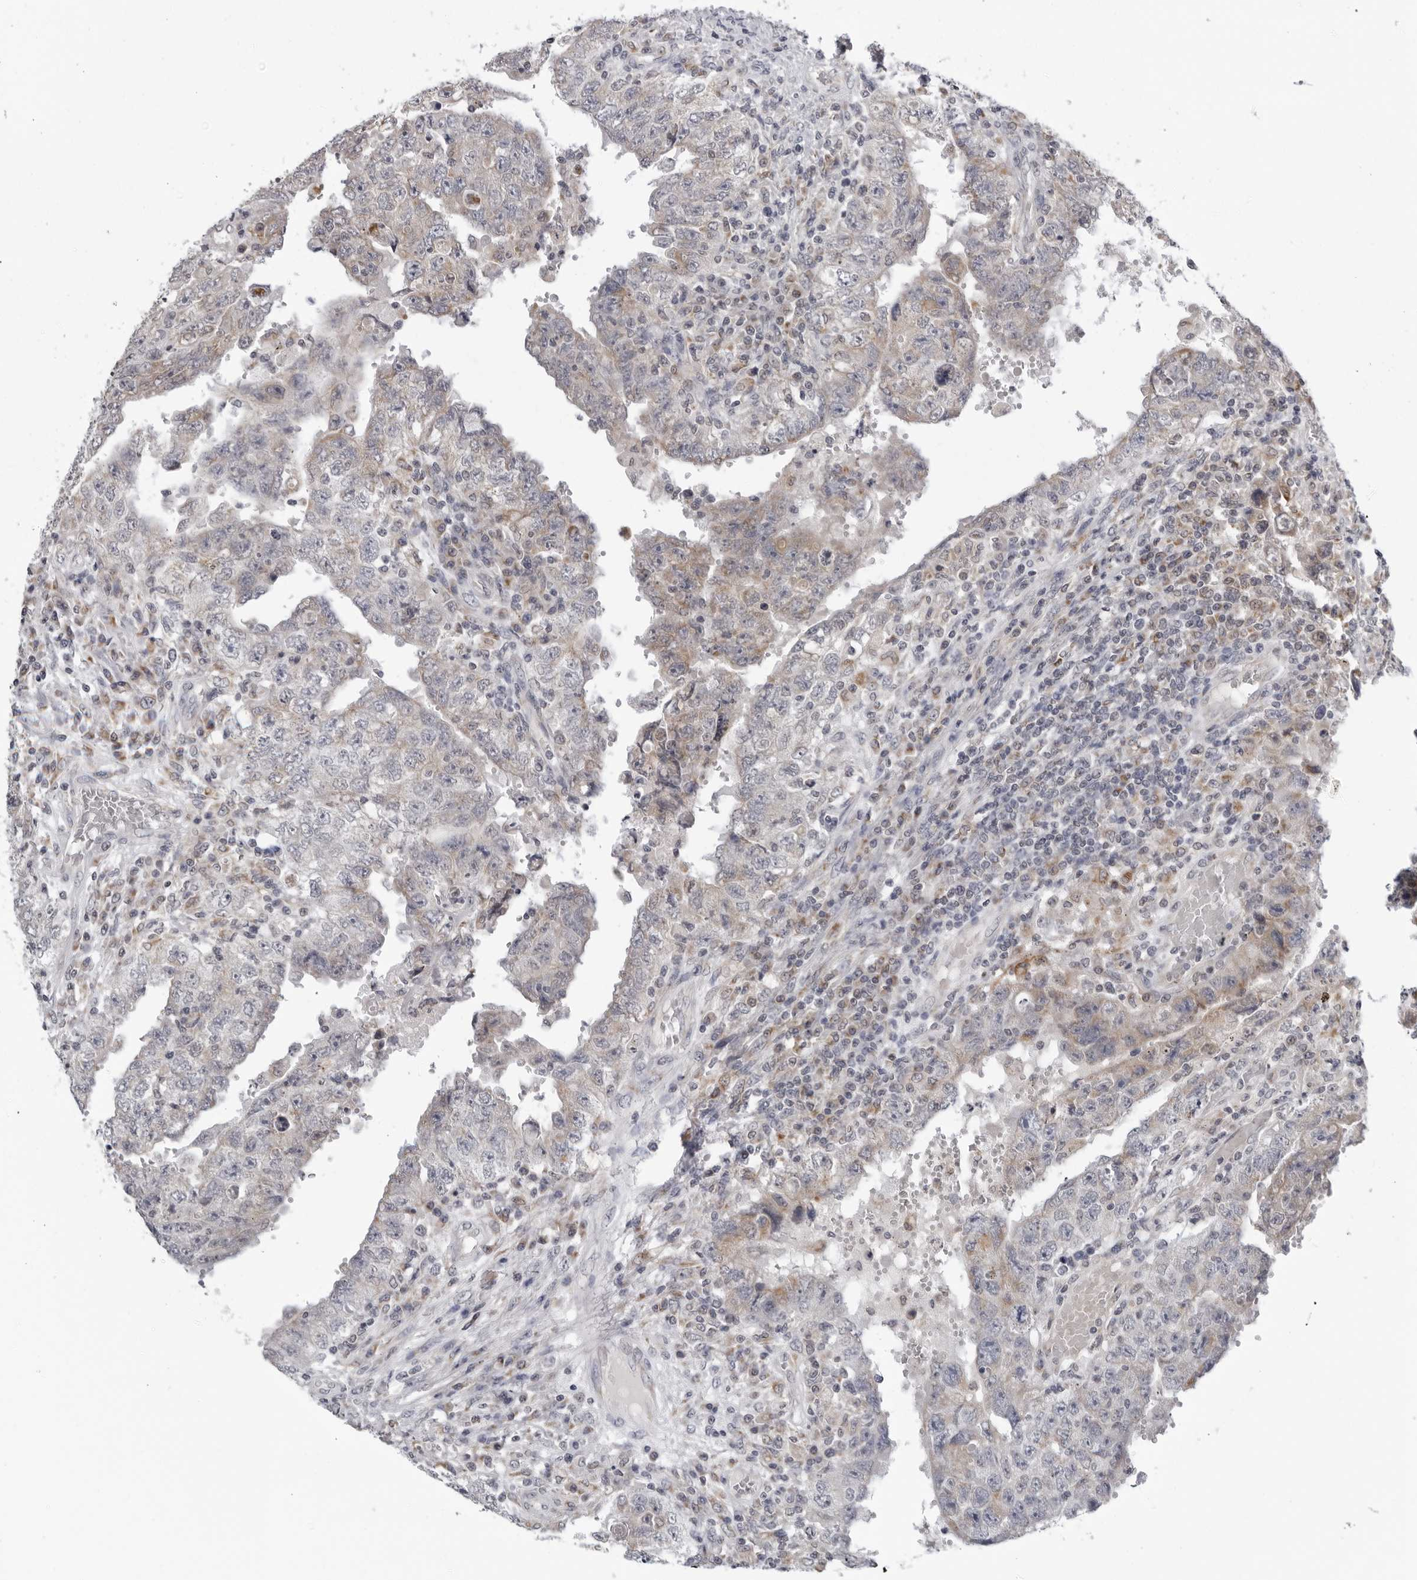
{"staining": {"intensity": "weak", "quantity": "25%-75%", "location": "cytoplasmic/membranous"}, "tissue": "testis cancer", "cell_type": "Tumor cells", "image_type": "cancer", "snomed": [{"axis": "morphology", "description": "Carcinoma, Embryonal, NOS"}, {"axis": "topography", "description": "Testis"}], "caption": "Immunohistochemistry photomicrograph of human embryonal carcinoma (testis) stained for a protein (brown), which reveals low levels of weak cytoplasmic/membranous expression in approximately 25%-75% of tumor cells.", "gene": "CPT2", "patient": {"sex": "male", "age": 26}}